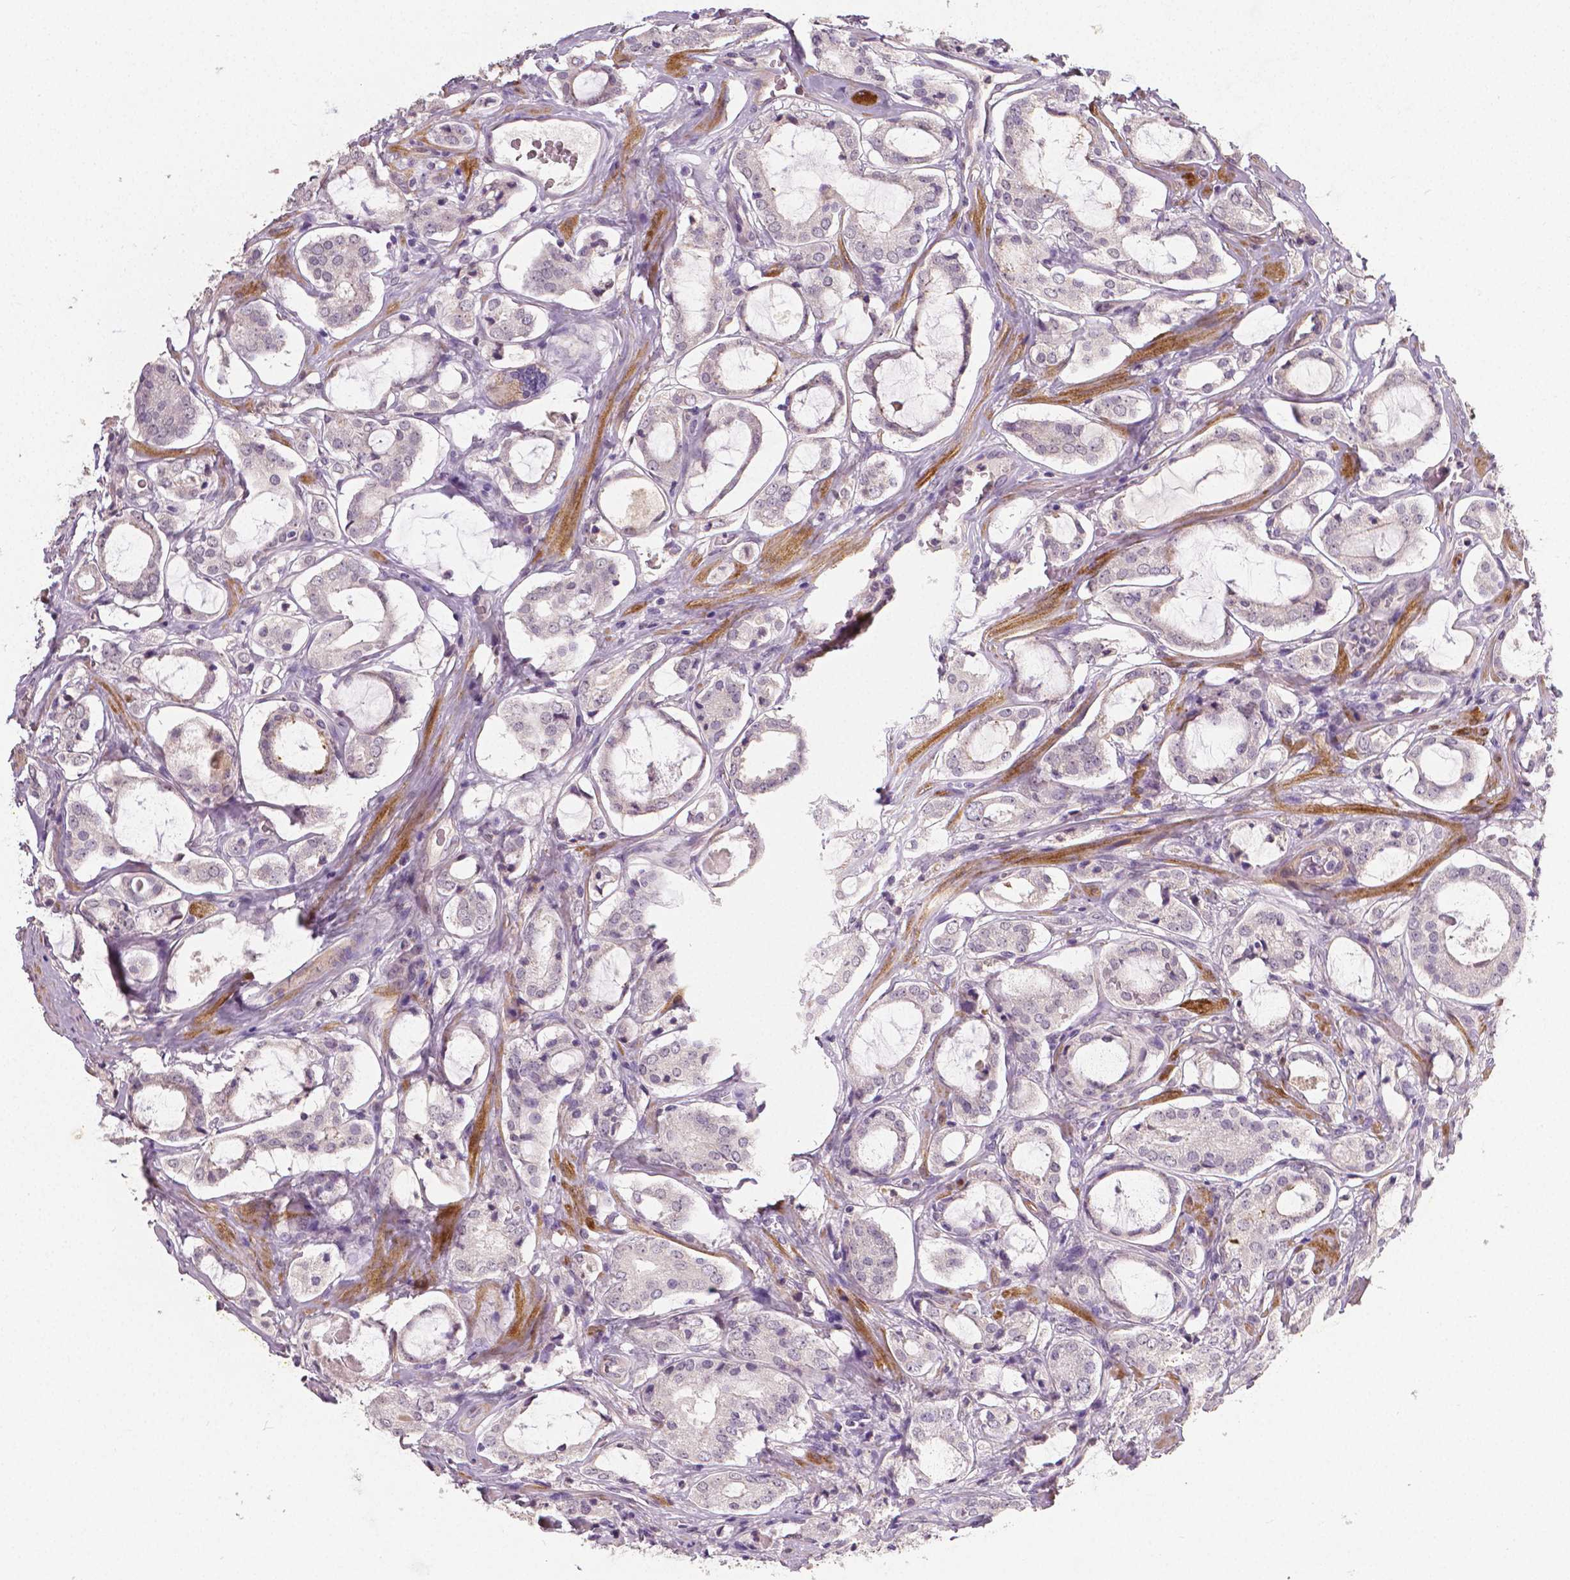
{"staining": {"intensity": "negative", "quantity": "none", "location": "none"}, "tissue": "prostate cancer", "cell_type": "Tumor cells", "image_type": "cancer", "snomed": [{"axis": "morphology", "description": "Adenocarcinoma, NOS"}, {"axis": "topography", "description": "Prostate"}], "caption": "Immunohistochemistry (IHC) of human prostate cancer demonstrates no expression in tumor cells.", "gene": "FLT1", "patient": {"sex": "male", "age": 66}}